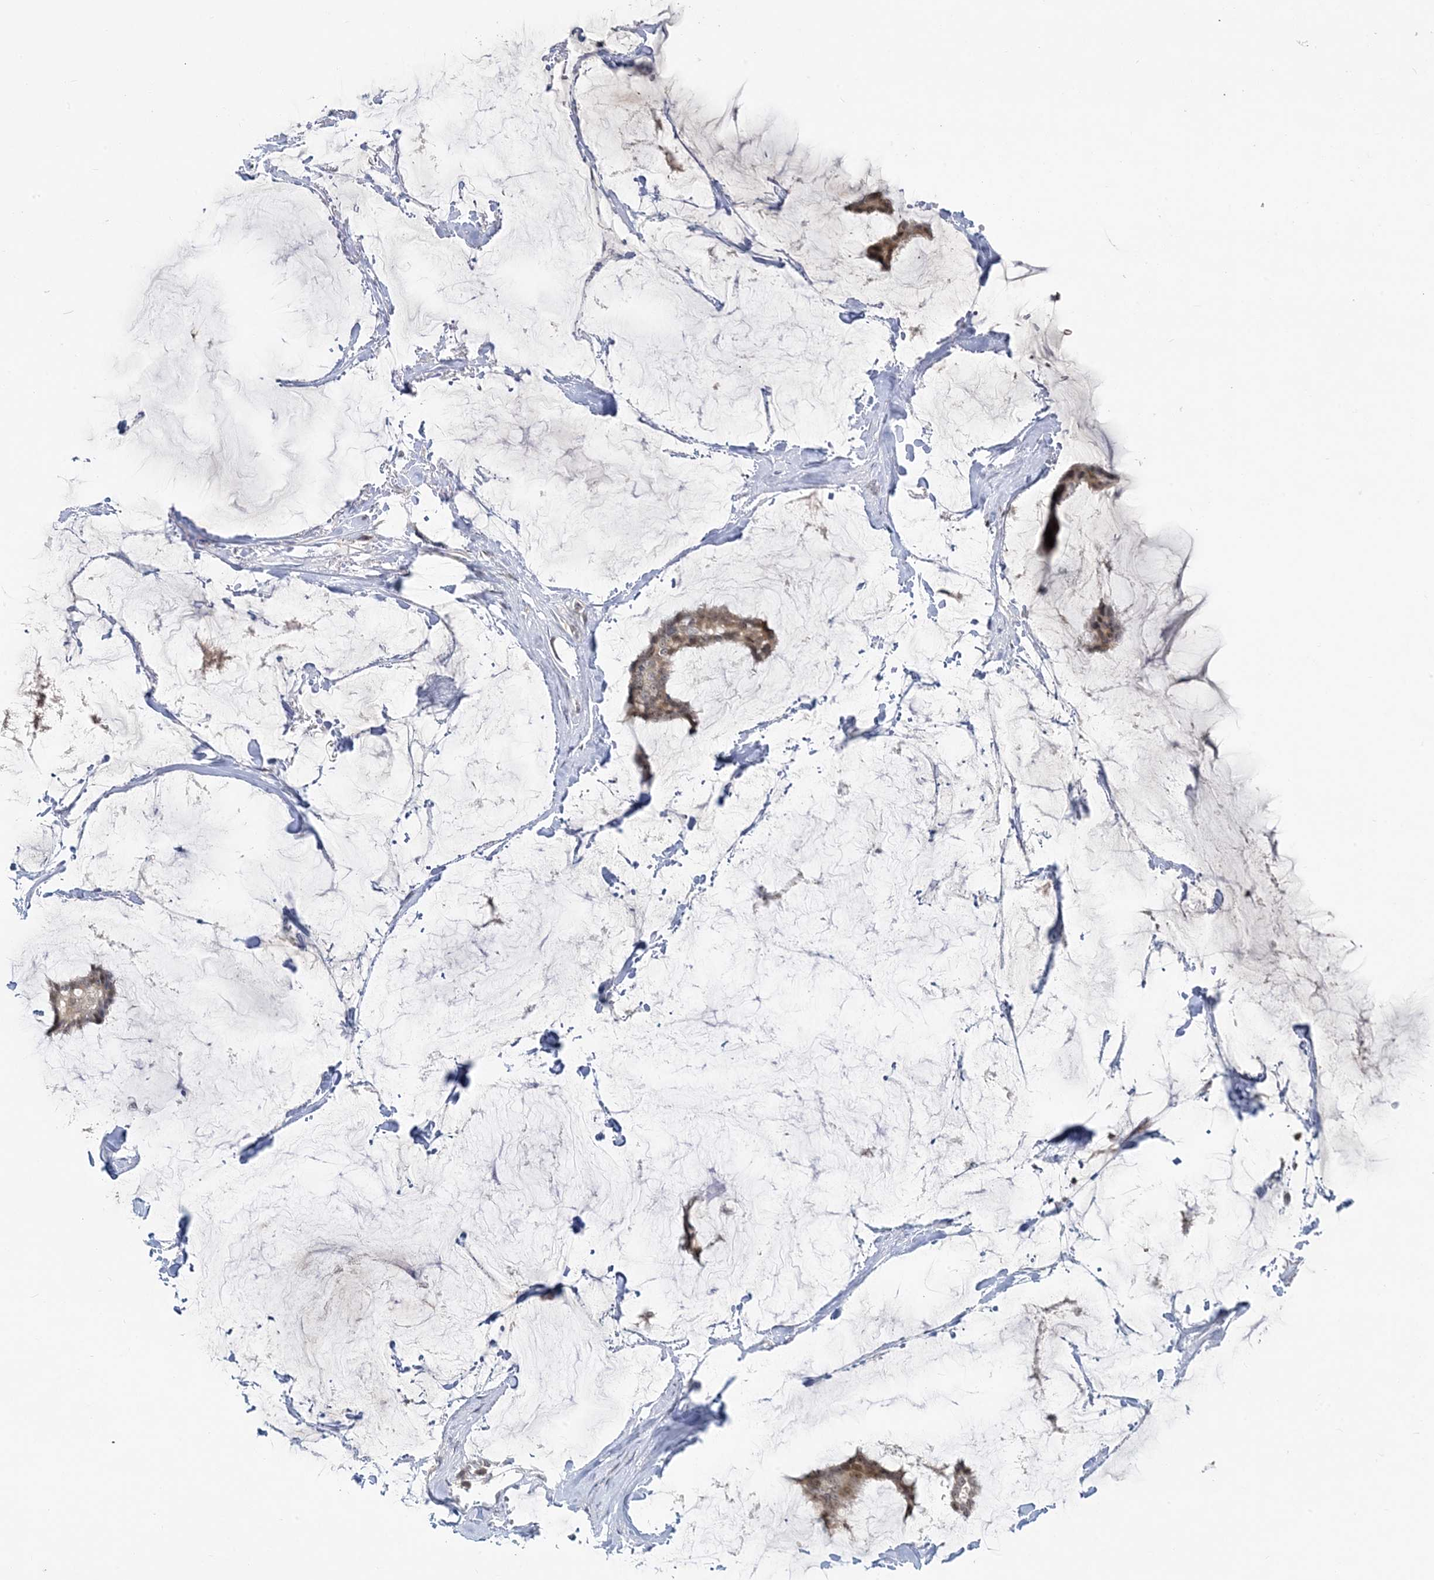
{"staining": {"intensity": "weak", "quantity": "25%-75%", "location": "cytoplasmic/membranous,nuclear"}, "tissue": "breast cancer", "cell_type": "Tumor cells", "image_type": "cancer", "snomed": [{"axis": "morphology", "description": "Duct carcinoma"}, {"axis": "topography", "description": "Breast"}], "caption": "Protein staining by IHC reveals weak cytoplasmic/membranous and nuclear expression in about 25%-75% of tumor cells in breast cancer.", "gene": "LEXM", "patient": {"sex": "female", "age": 93}}